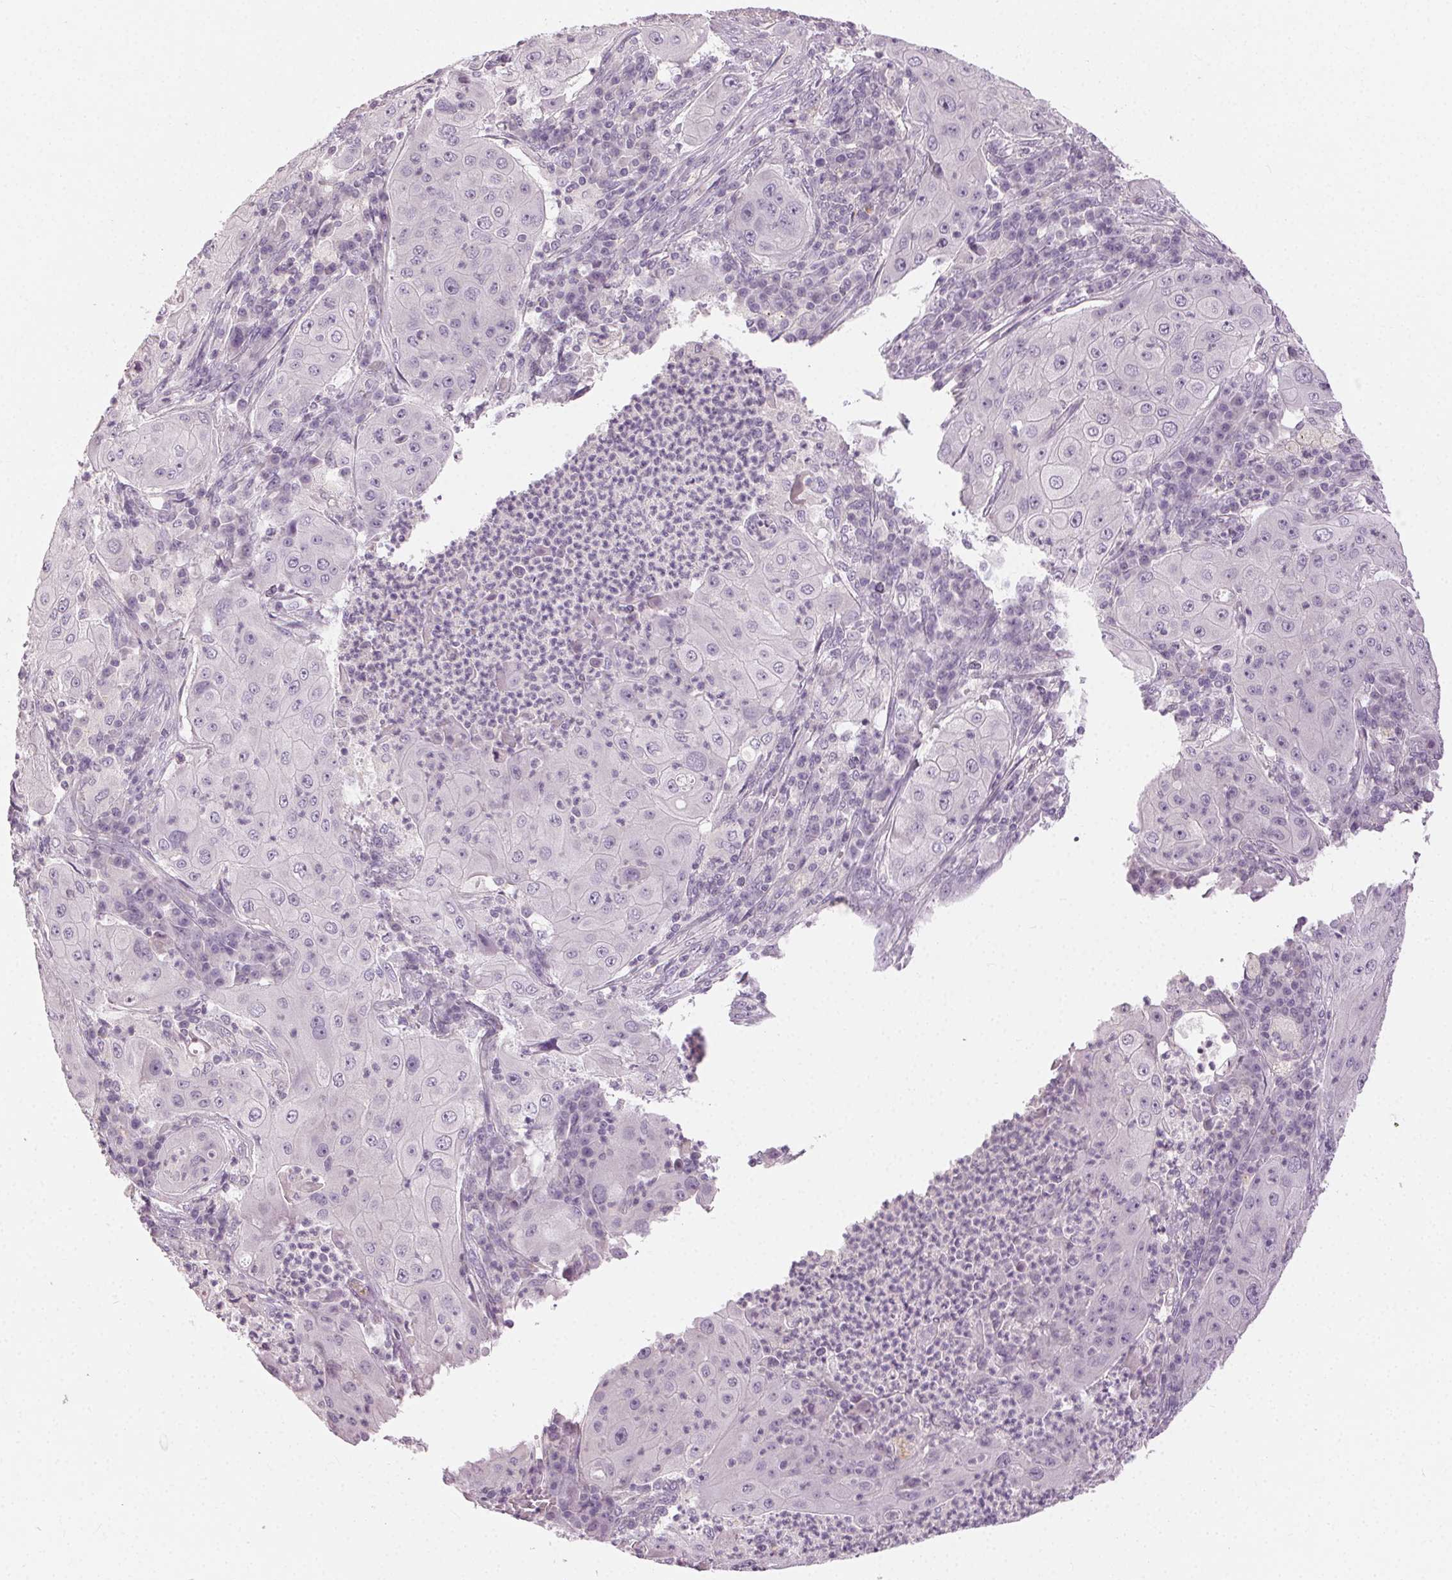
{"staining": {"intensity": "negative", "quantity": "none", "location": "none"}, "tissue": "lung cancer", "cell_type": "Tumor cells", "image_type": "cancer", "snomed": [{"axis": "morphology", "description": "Squamous cell carcinoma, NOS"}, {"axis": "topography", "description": "Lung"}], "caption": "A high-resolution histopathology image shows IHC staining of lung cancer, which shows no significant expression in tumor cells.", "gene": "CLTRN", "patient": {"sex": "female", "age": 59}}